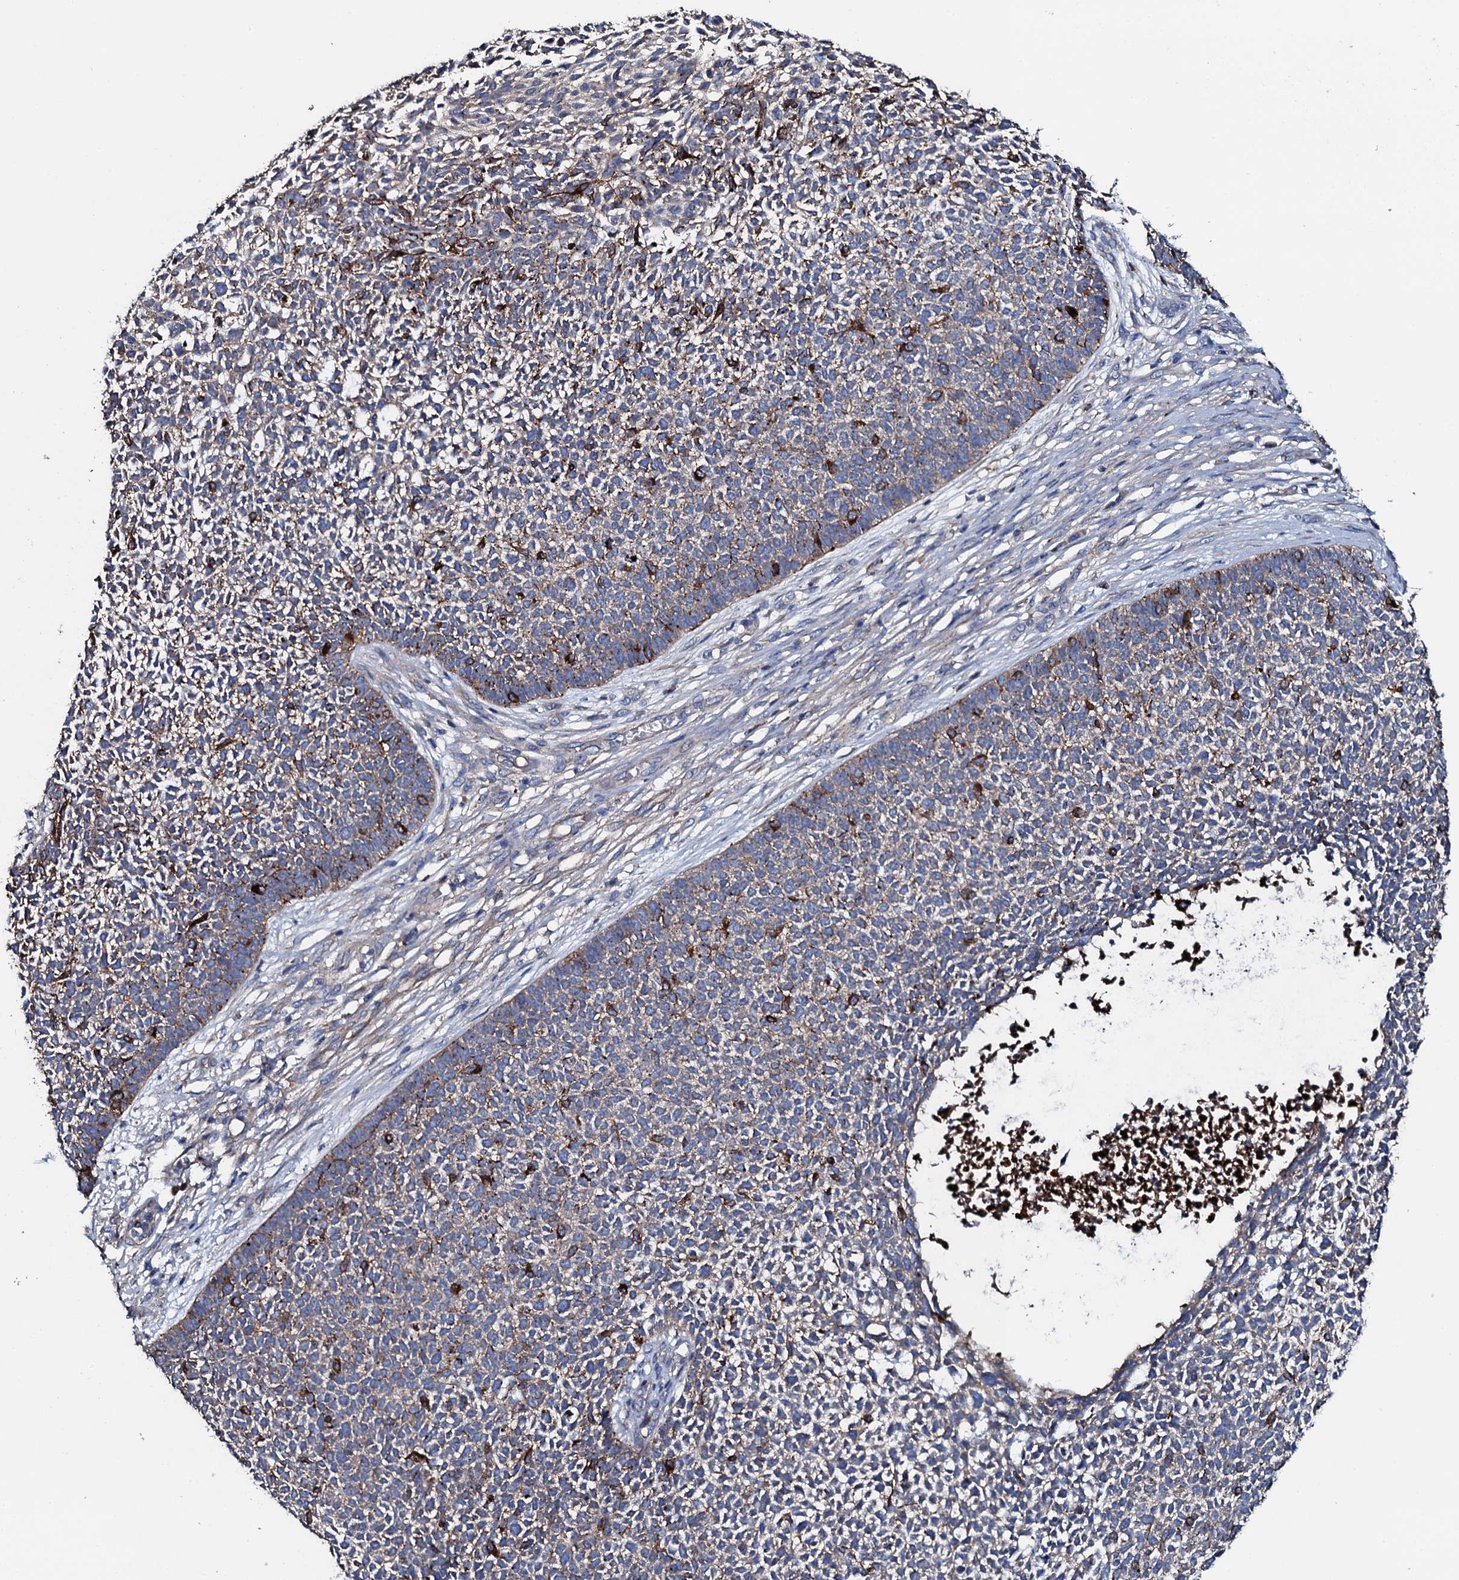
{"staining": {"intensity": "moderate", "quantity": "25%-75%", "location": "cytoplasmic/membranous"}, "tissue": "skin cancer", "cell_type": "Tumor cells", "image_type": "cancer", "snomed": [{"axis": "morphology", "description": "Basal cell carcinoma"}, {"axis": "topography", "description": "Skin"}], "caption": "High-magnification brightfield microscopy of skin basal cell carcinoma stained with DAB (3,3'-diaminobenzidine) (brown) and counterstained with hematoxylin (blue). tumor cells exhibit moderate cytoplasmic/membranous positivity is appreciated in about25%-75% of cells.", "gene": "NEK1", "patient": {"sex": "female", "age": 84}}